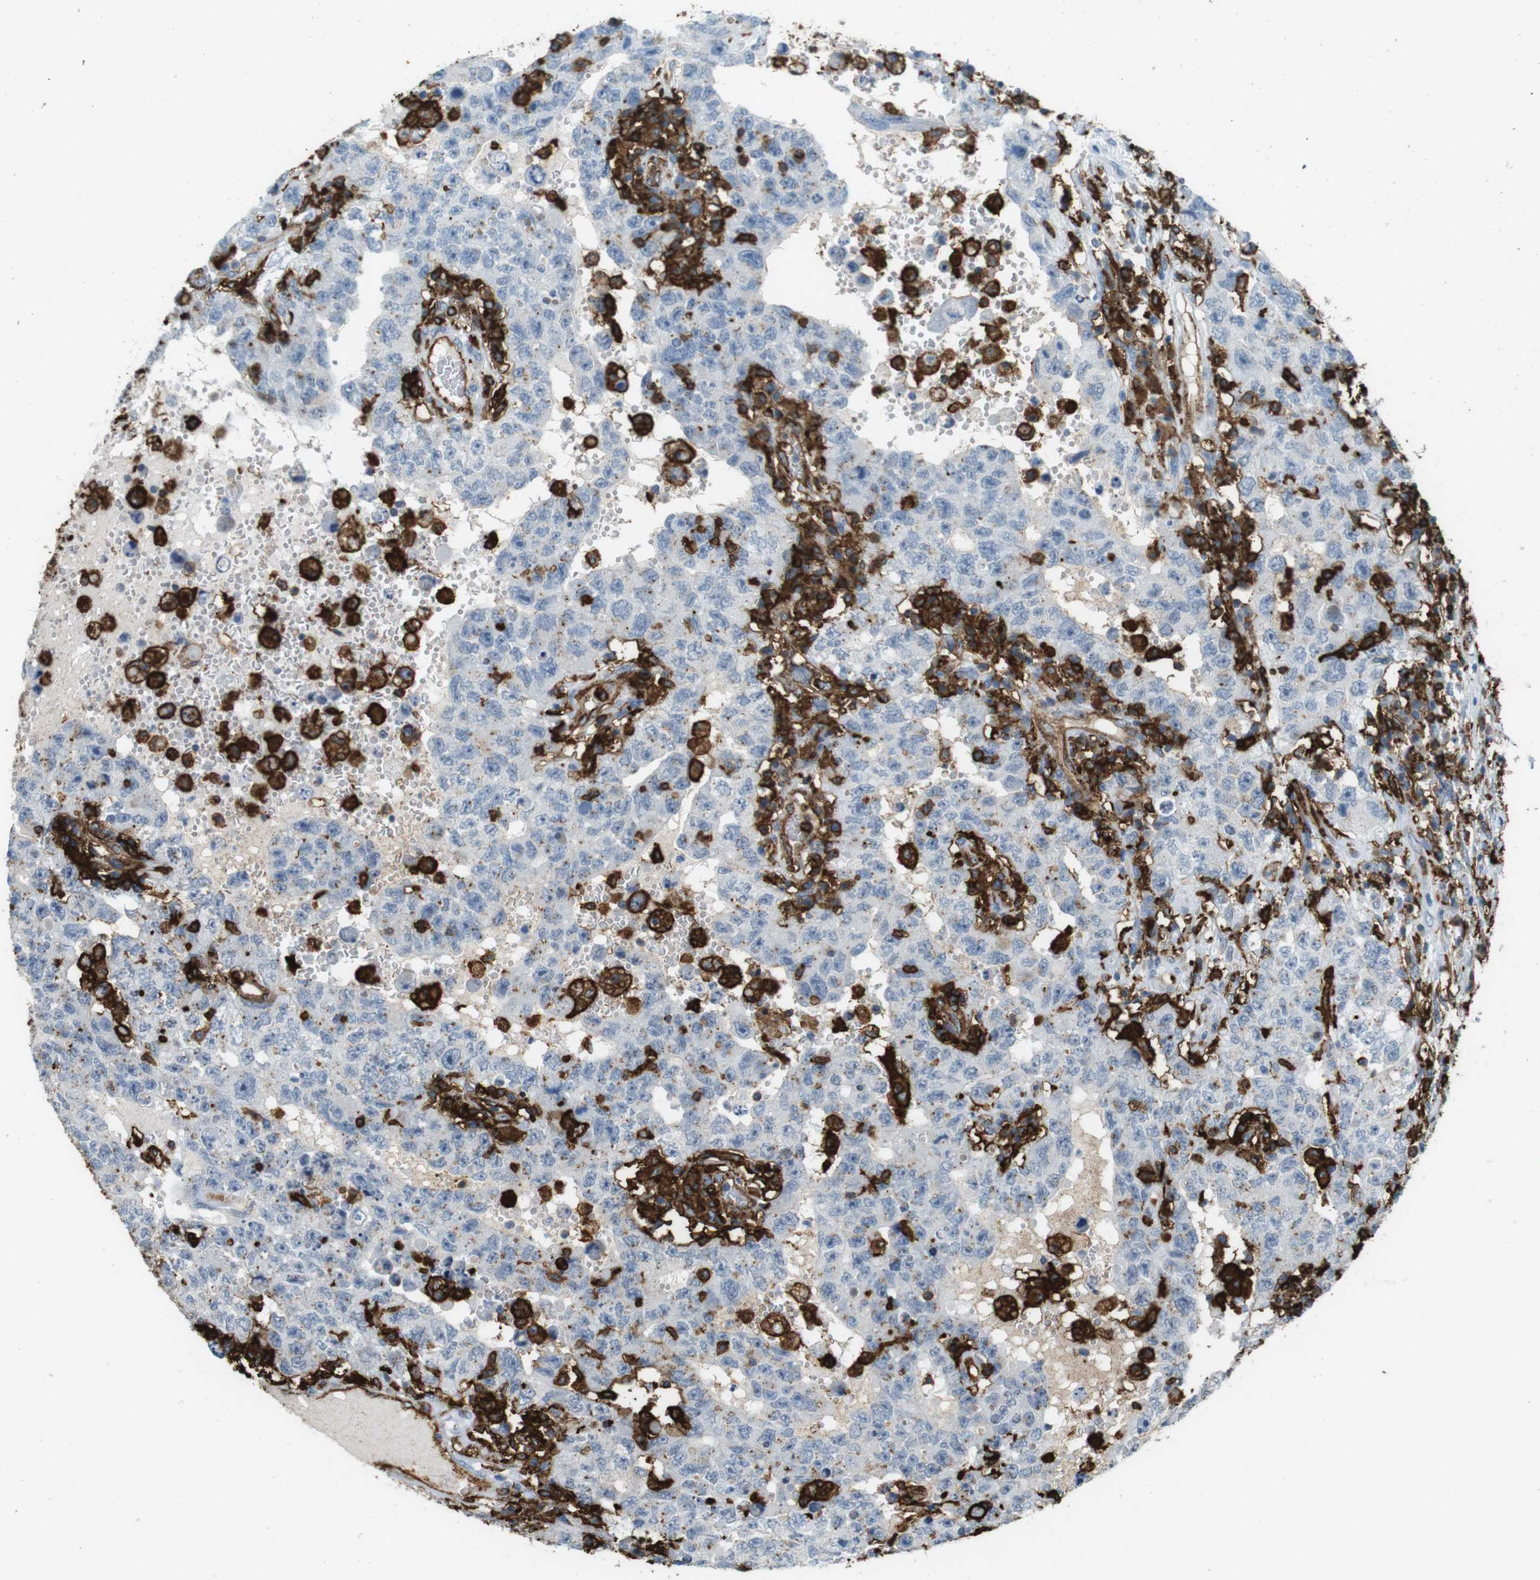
{"staining": {"intensity": "negative", "quantity": "none", "location": "none"}, "tissue": "testis cancer", "cell_type": "Tumor cells", "image_type": "cancer", "snomed": [{"axis": "morphology", "description": "Carcinoma, Embryonal, NOS"}, {"axis": "topography", "description": "Testis"}], "caption": "Immunohistochemistry (IHC) of embryonal carcinoma (testis) reveals no staining in tumor cells.", "gene": "HLA-DRA", "patient": {"sex": "male", "age": 26}}